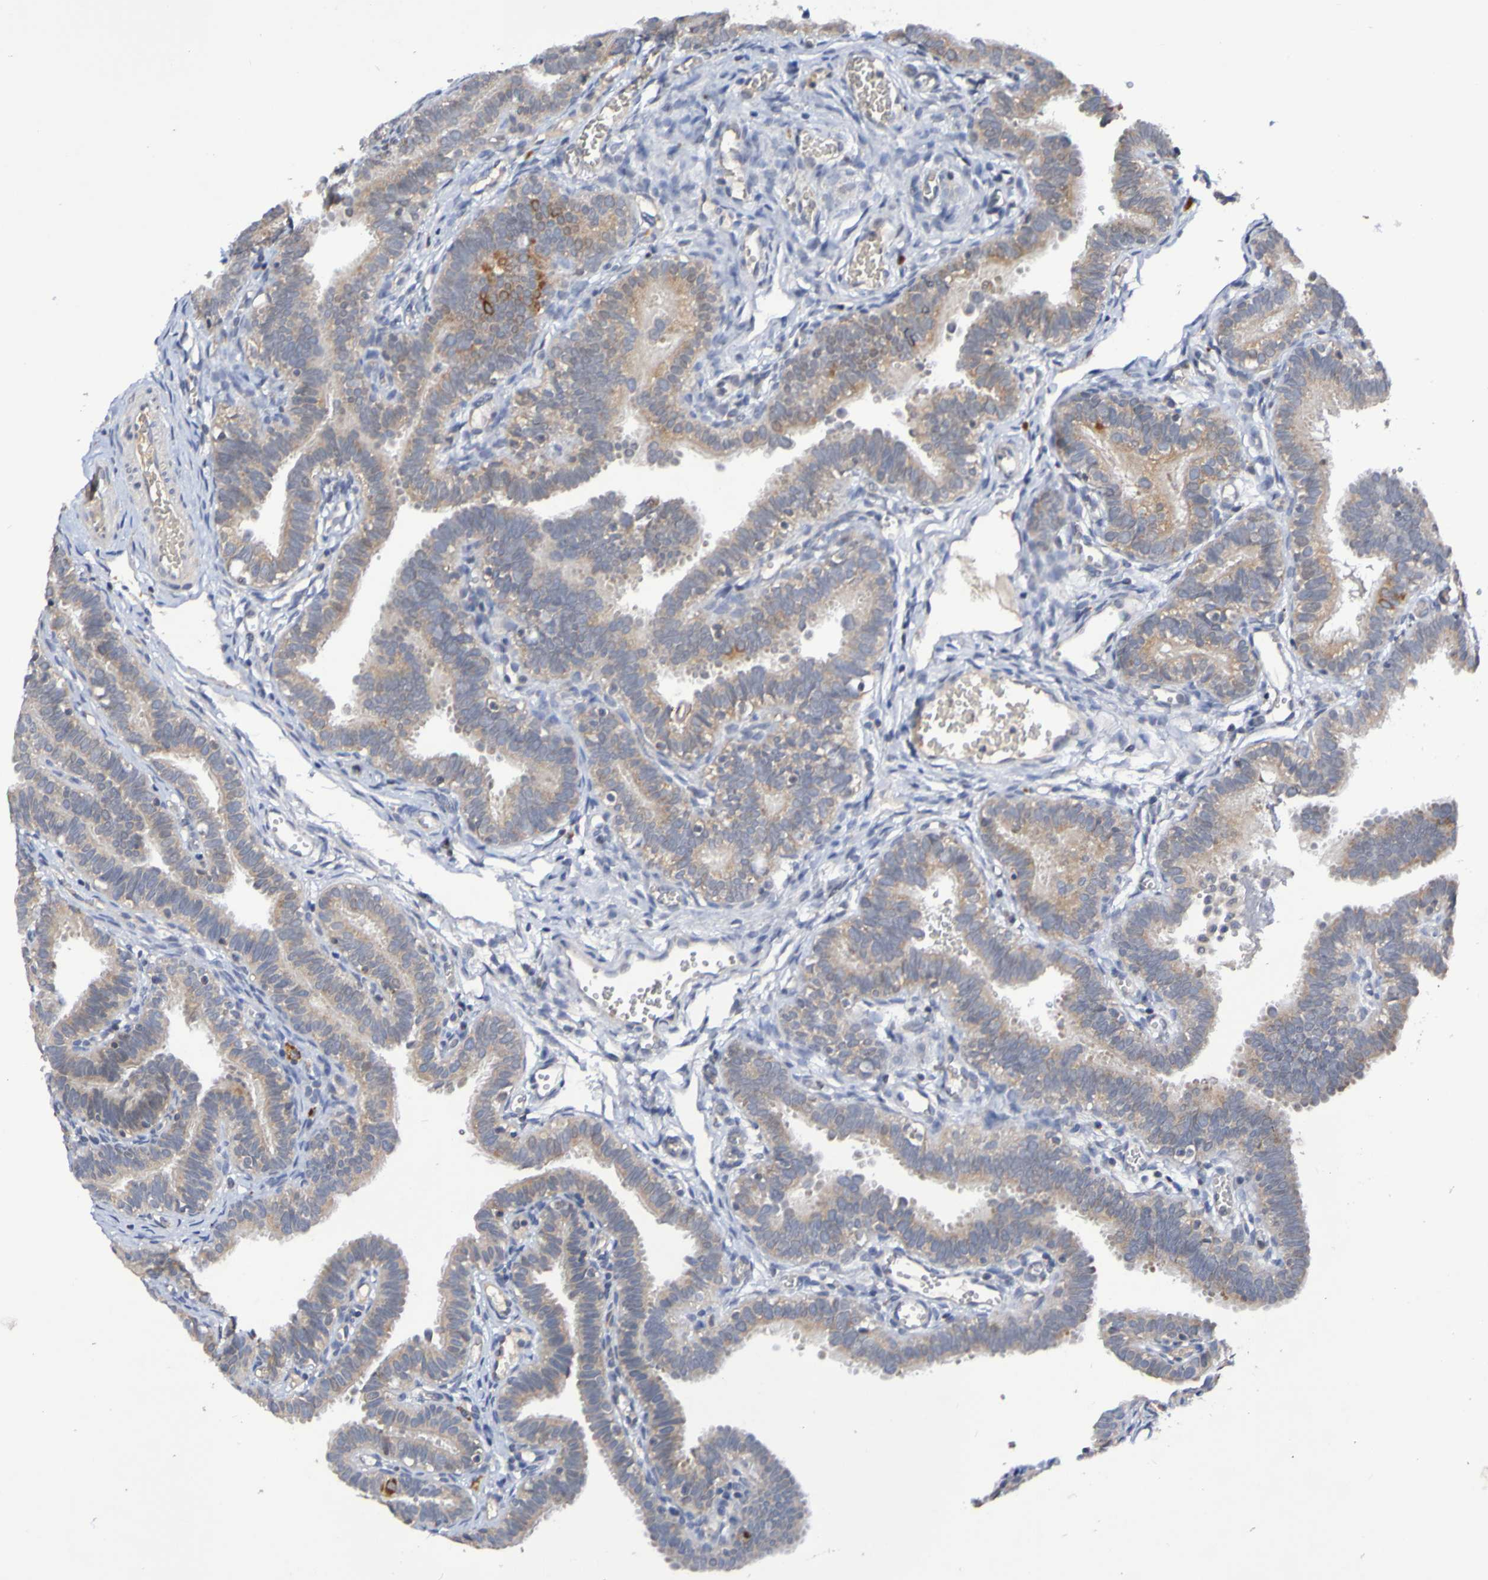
{"staining": {"intensity": "weak", "quantity": ">75%", "location": "cytoplasmic/membranous"}, "tissue": "fallopian tube", "cell_type": "Glandular cells", "image_type": "normal", "snomed": [{"axis": "morphology", "description": "Normal tissue, NOS"}, {"axis": "topography", "description": "Fallopian tube"}, {"axis": "topography", "description": "Placenta"}], "caption": "Immunohistochemical staining of unremarkable human fallopian tube demonstrates >75% levels of weak cytoplasmic/membranous protein staining in about >75% of glandular cells.", "gene": "PTP4A2", "patient": {"sex": "female", "age": 34}}